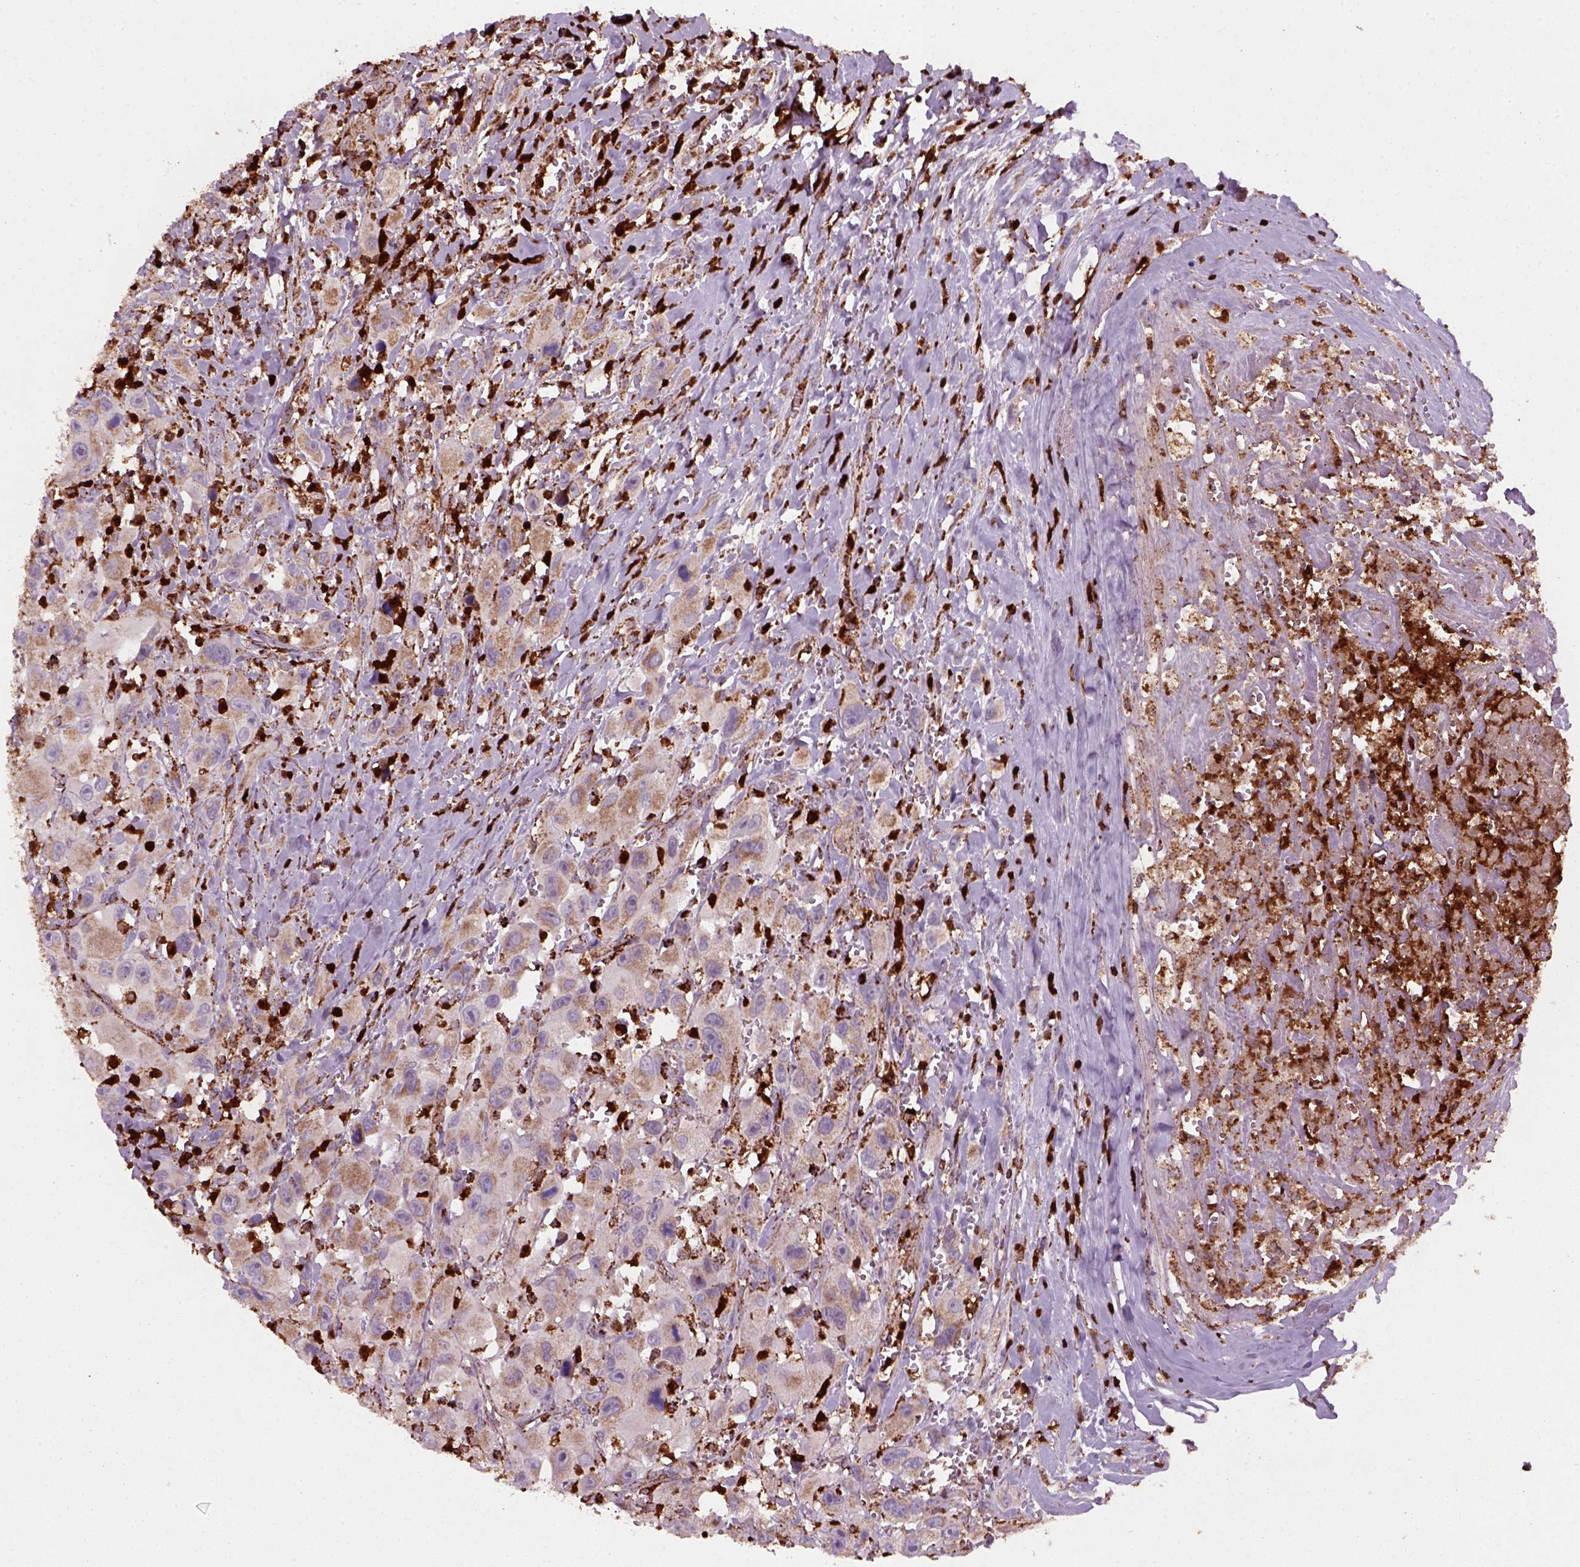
{"staining": {"intensity": "weak", "quantity": ">75%", "location": "cytoplasmic/membranous"}, "tissue": "head and neck cancer", "cell_type": "Tumor cells", "image_type": "cancer", "snomed": [{"axis": "morphology", "description": "Squamous cell carcinoma, NOS"}, {"axis": "morphology", "description": "Squamous cell carcinoma, metastatic, NOS"}, {"axis": "topography", "description": "Oral tissue"}, {"axis": "topography", "description": "Head-Neck"}], "caption": "Protein staining displays weak cytoplasmic/membranous expression in about >75% of tumor cells in head and neck cancer.", "gene": "NUDT16L1", "patient": {"sex": "female", "age": 85}}